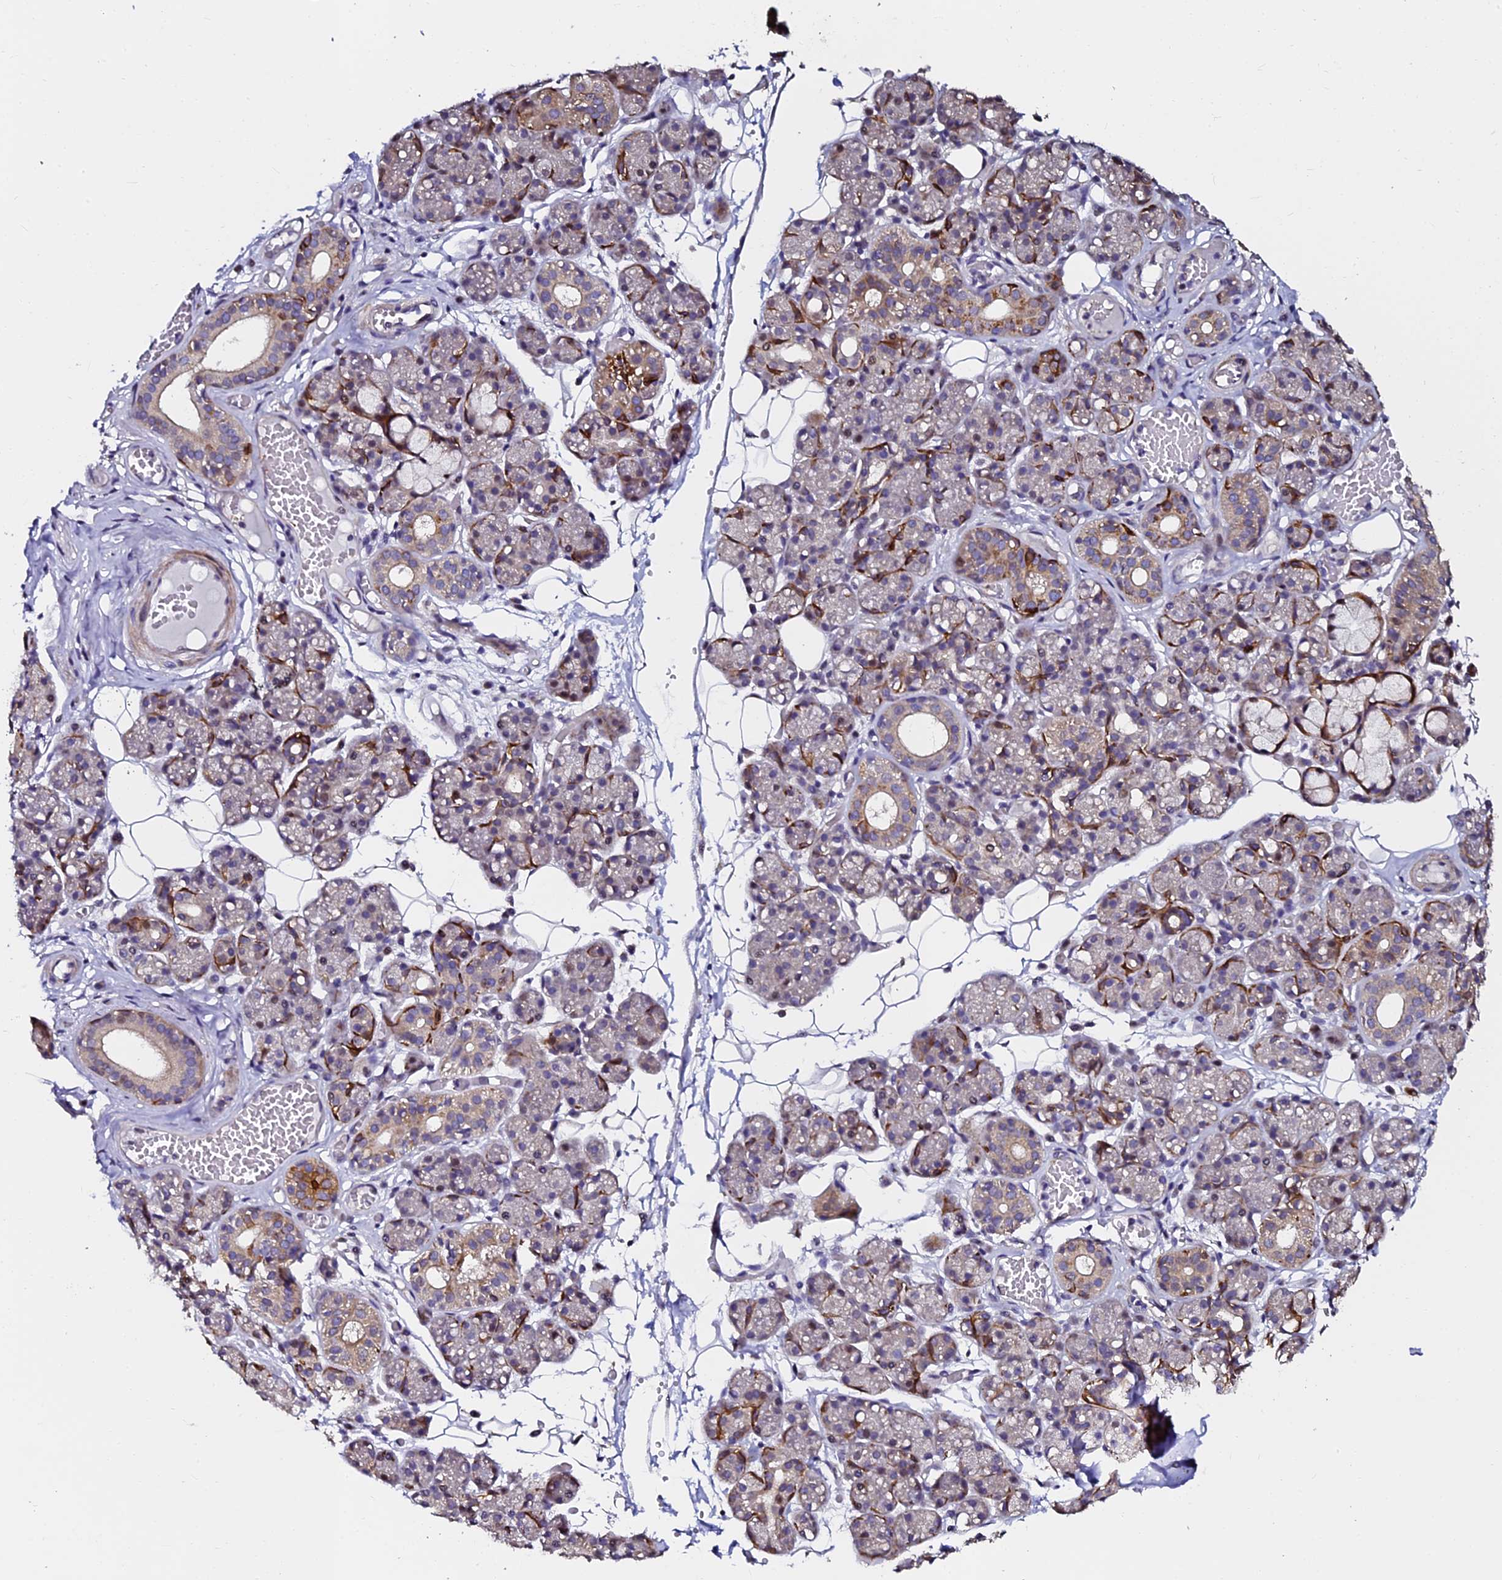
{"staining": {"intensity": "moderate", "quantity": "<25%", "location": "cytoplasmic/membranous"}, "tissue": "salivary gland", "cell_type": "Glandular cells", "image_type": "normal", "snomed": [{"axis": "morphology", "description": "Normal tissue, NOS"}, {"axis": "topography", "description": "Salivary gland"}], "caption": "Immunohistochemical staining of benign salivary gland demonstrates low levels of moderate cytoplasmic/membranous expression in about <25% of glandular cells.", "gene": "GPN3", "patient": {"sex": "male", "age": 63}}